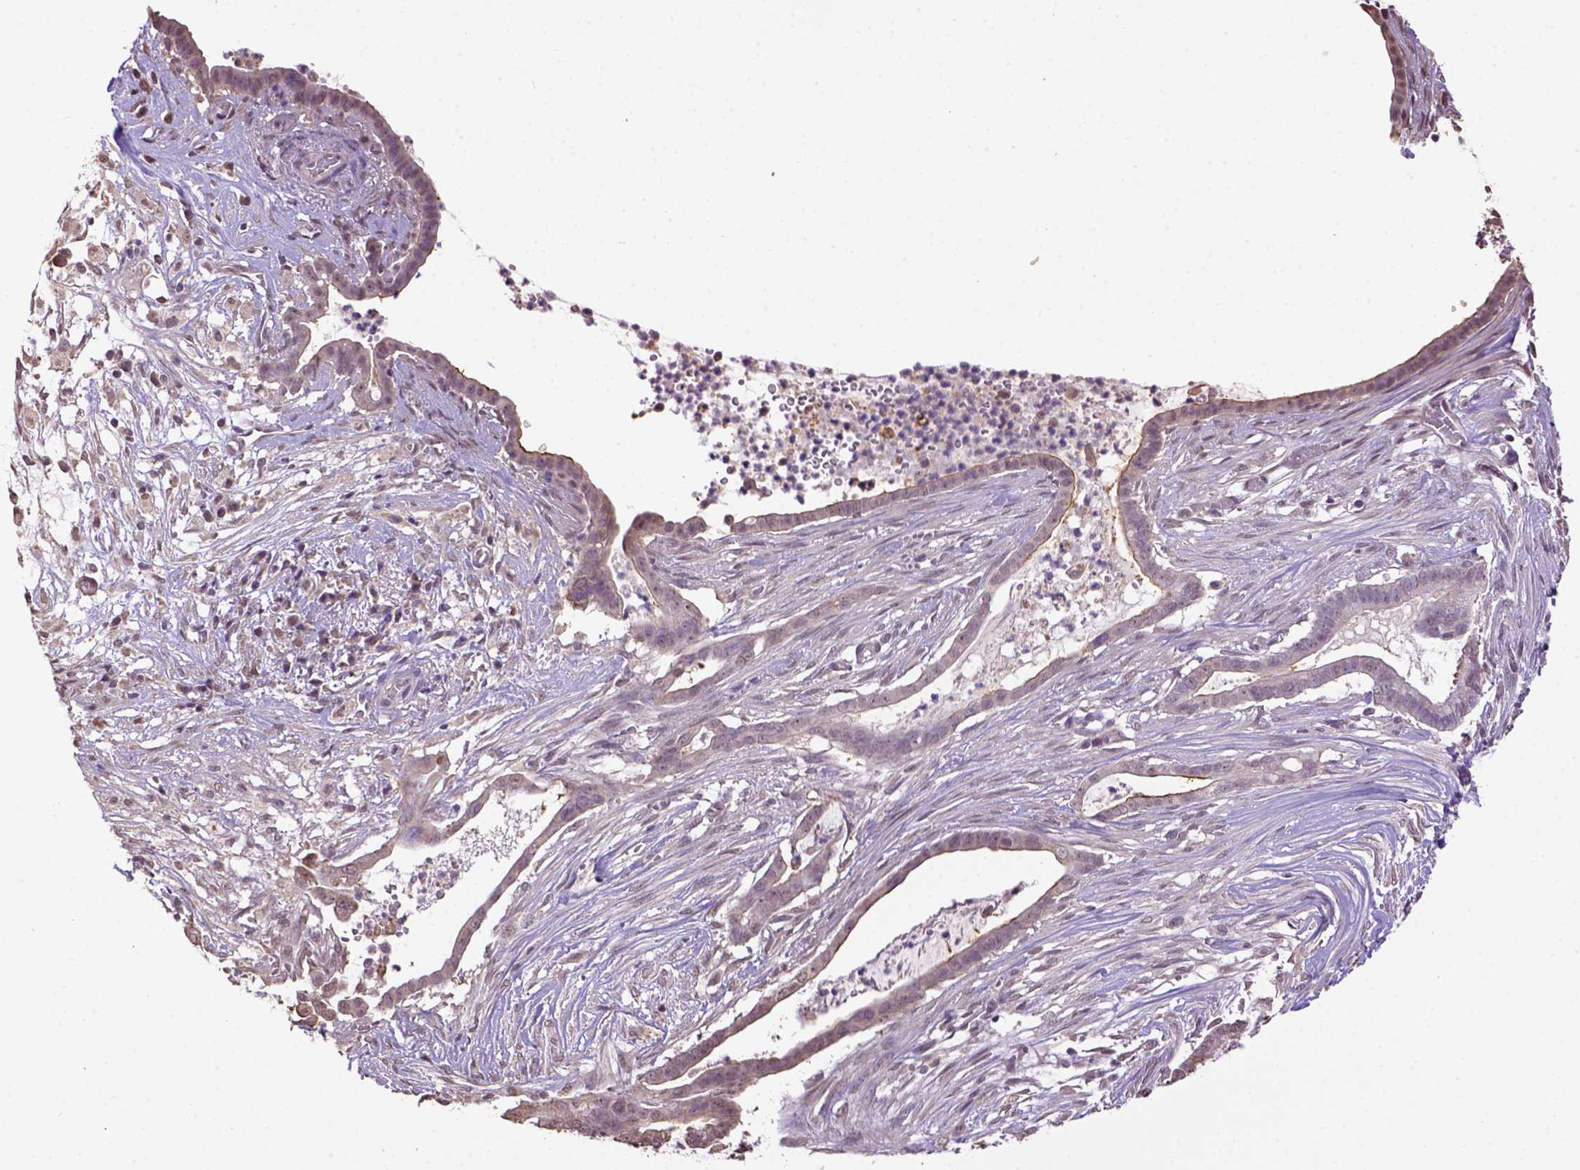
{"staining": {"intensity": "weak", "quantity": "25%-75%", "location": "cytoplasmic/membranous"}, "tissue": "pancreatic cancer", "cell_type": "Tumor cells", "image_type": "cancer", "snomed": [{"axis": "morphology", "description": "Adenocarcinoma, NOS"}, {"axis": "topography", "description": "Pancreas"}], "caption": "Immunohistochemistry (IHC) histopathology image of adenocarcinoma (pancreatic) stained for a protein (brown), which demonstrates low levels of weak cytoplasmic/membranous expression in approximately 25%-75% of tumor cells.", "gene": "WDR17", "patient": {"sex": "male", "age": 61}}